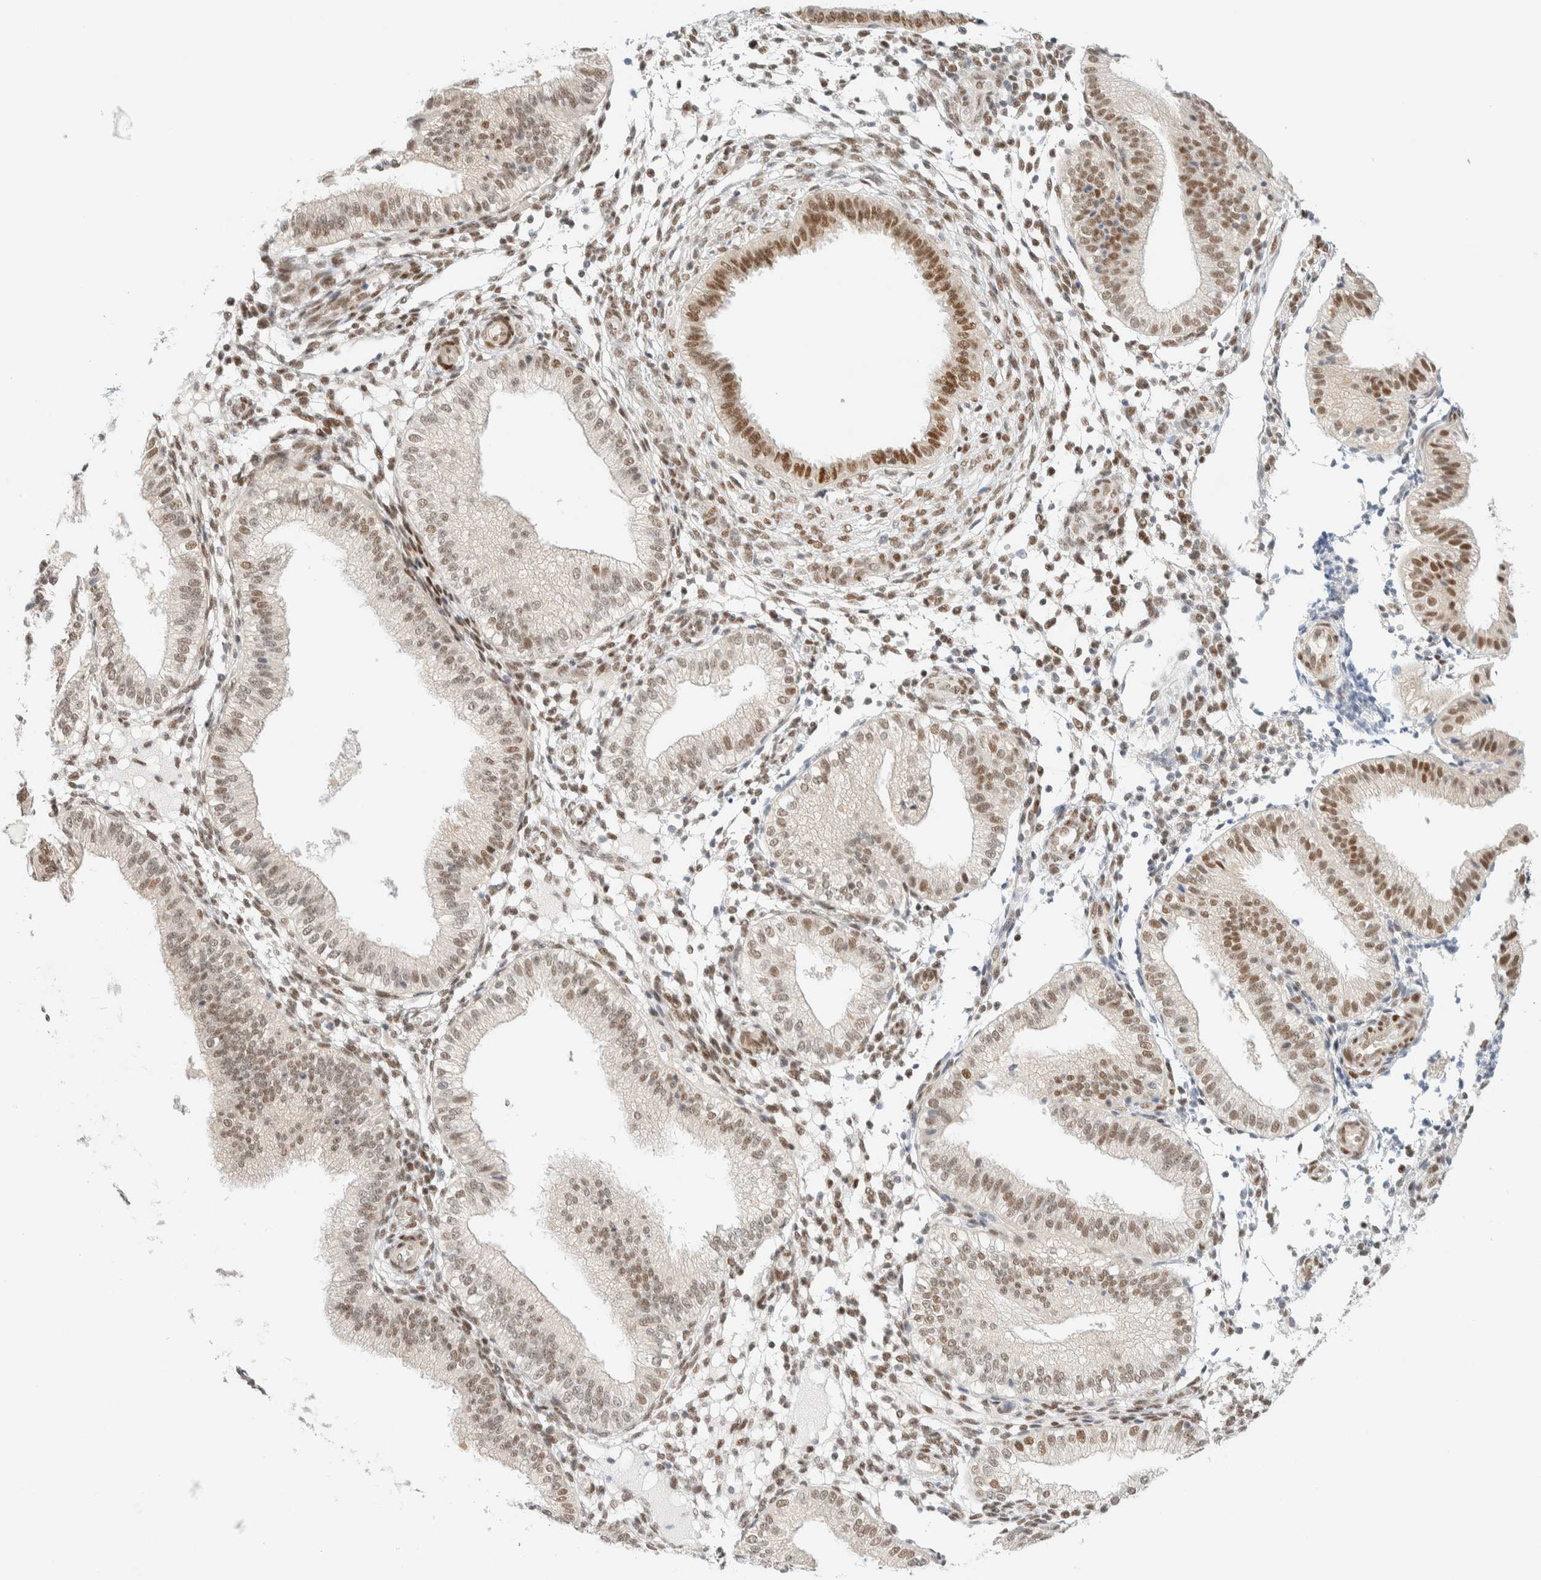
{"staining": {"intensity": "moderate", "quantity": "<25%", "location": "nuclear"}, "tissue": "endometrium", "cell_type": "Cells in endometrial stroma", "image_type": "normal", "snomed": [{"axis": "morphology", "description": "Normal tissue, NOS"}, {"axis": "topography", "description": "Endometrium"}], "caption": "Protein analysis of benign endometrium exhibits moderate nuclear positivity in approximately <25% of cells in endometrial stroma.", "gene": "PYGO2", "patient": {"sex": "female", "age": 39}}